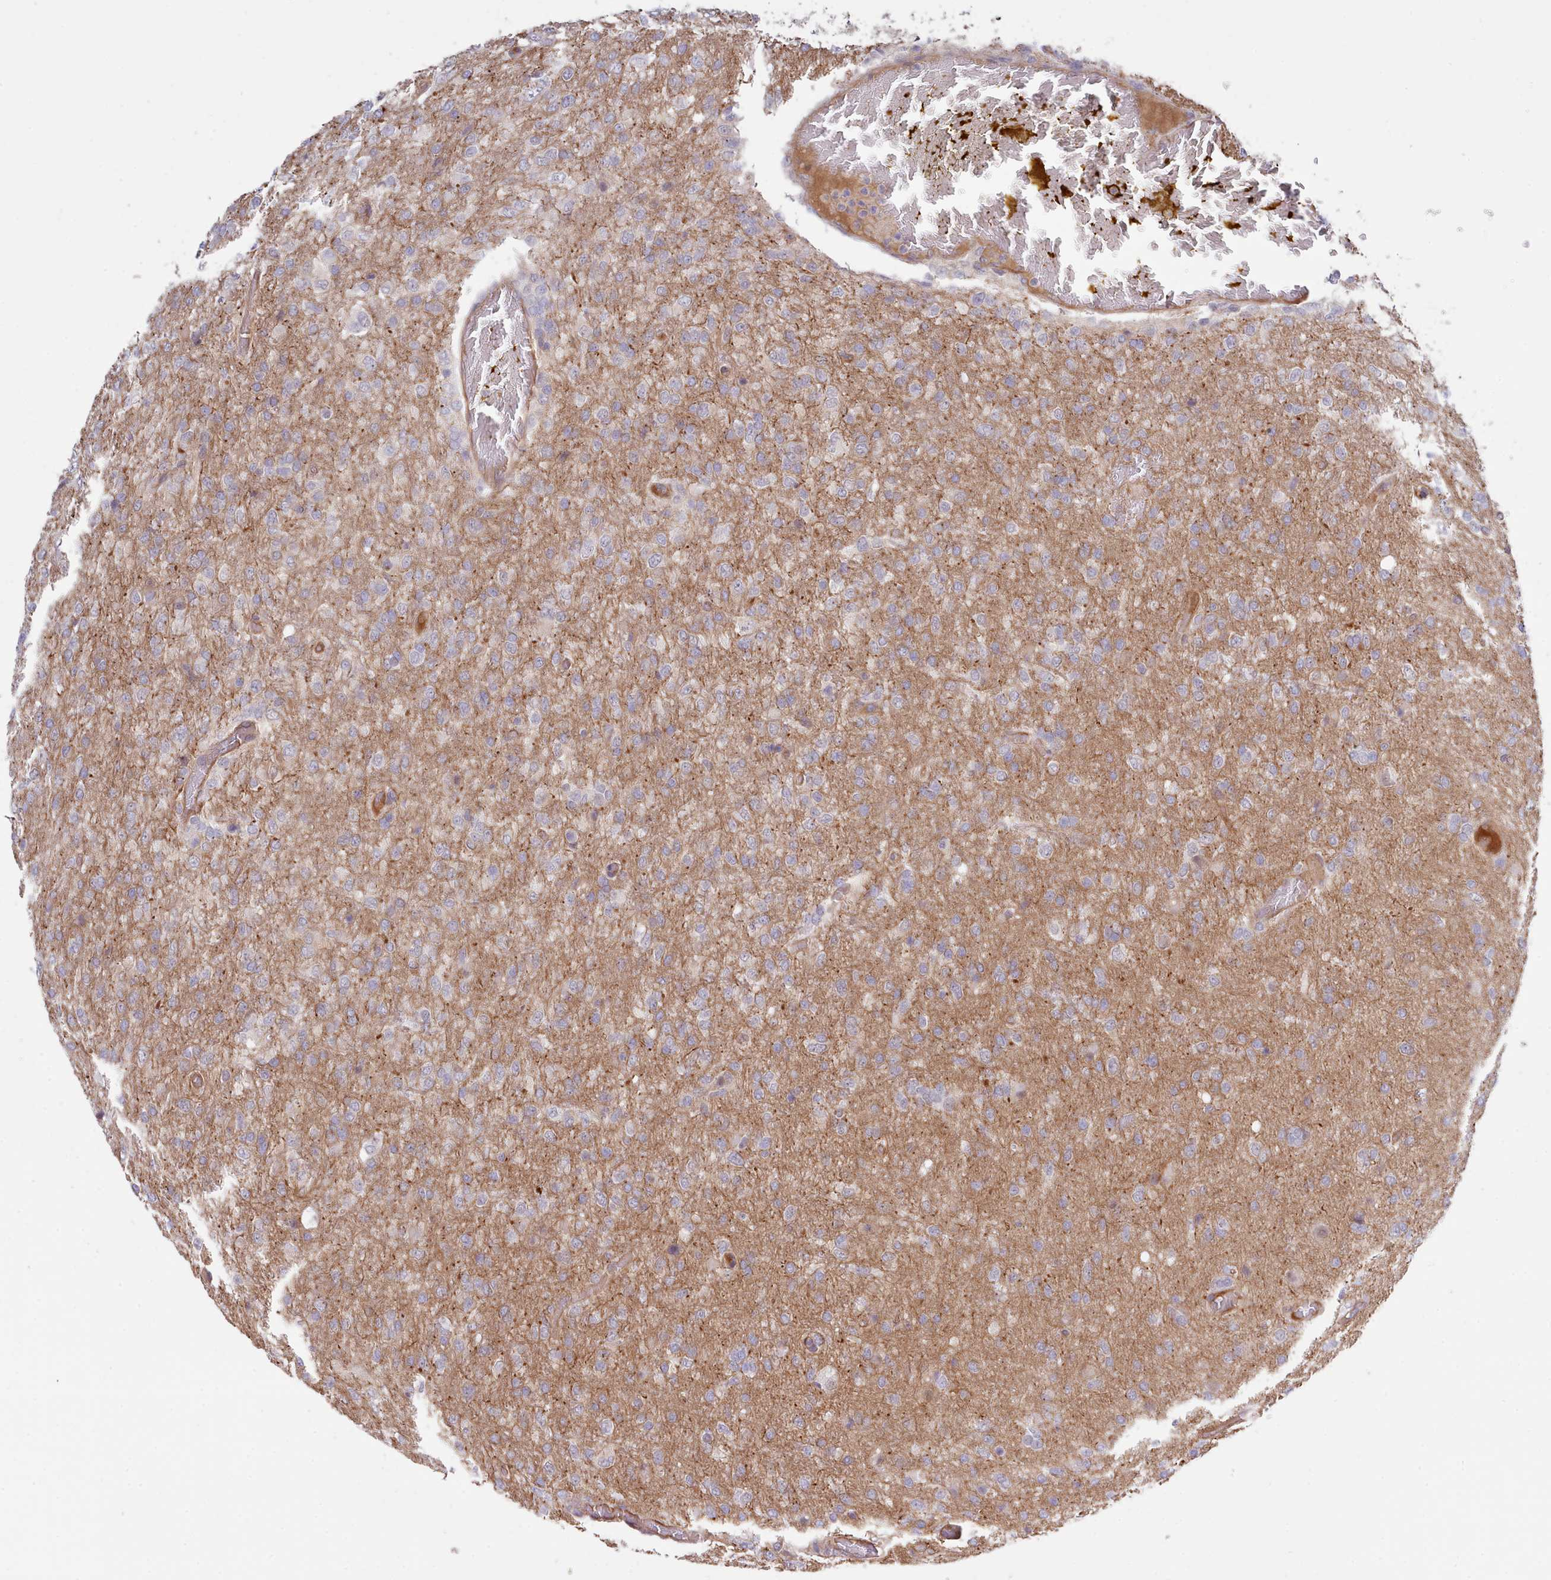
{"staining": {"intensity": "weak", "quantity": "<25%", "location": "cytoplasmic/membranous"}, "tissue": "glioma", "cell_type": "Tumor cells", "image_type": "cancer", "snomed": [{"axis": "morphology", "description": "Glioma, malignant, High grade"}, {"axis": "topography", "description": "Brain"}], "caption": "Immunohistochemistry (IHC) histopathology image of glioma stained for a protein (brown), which exhibits no staining in tumor cells.", "gene": "ZC3H13", "patient": {"sex": "female", "age": 74}}